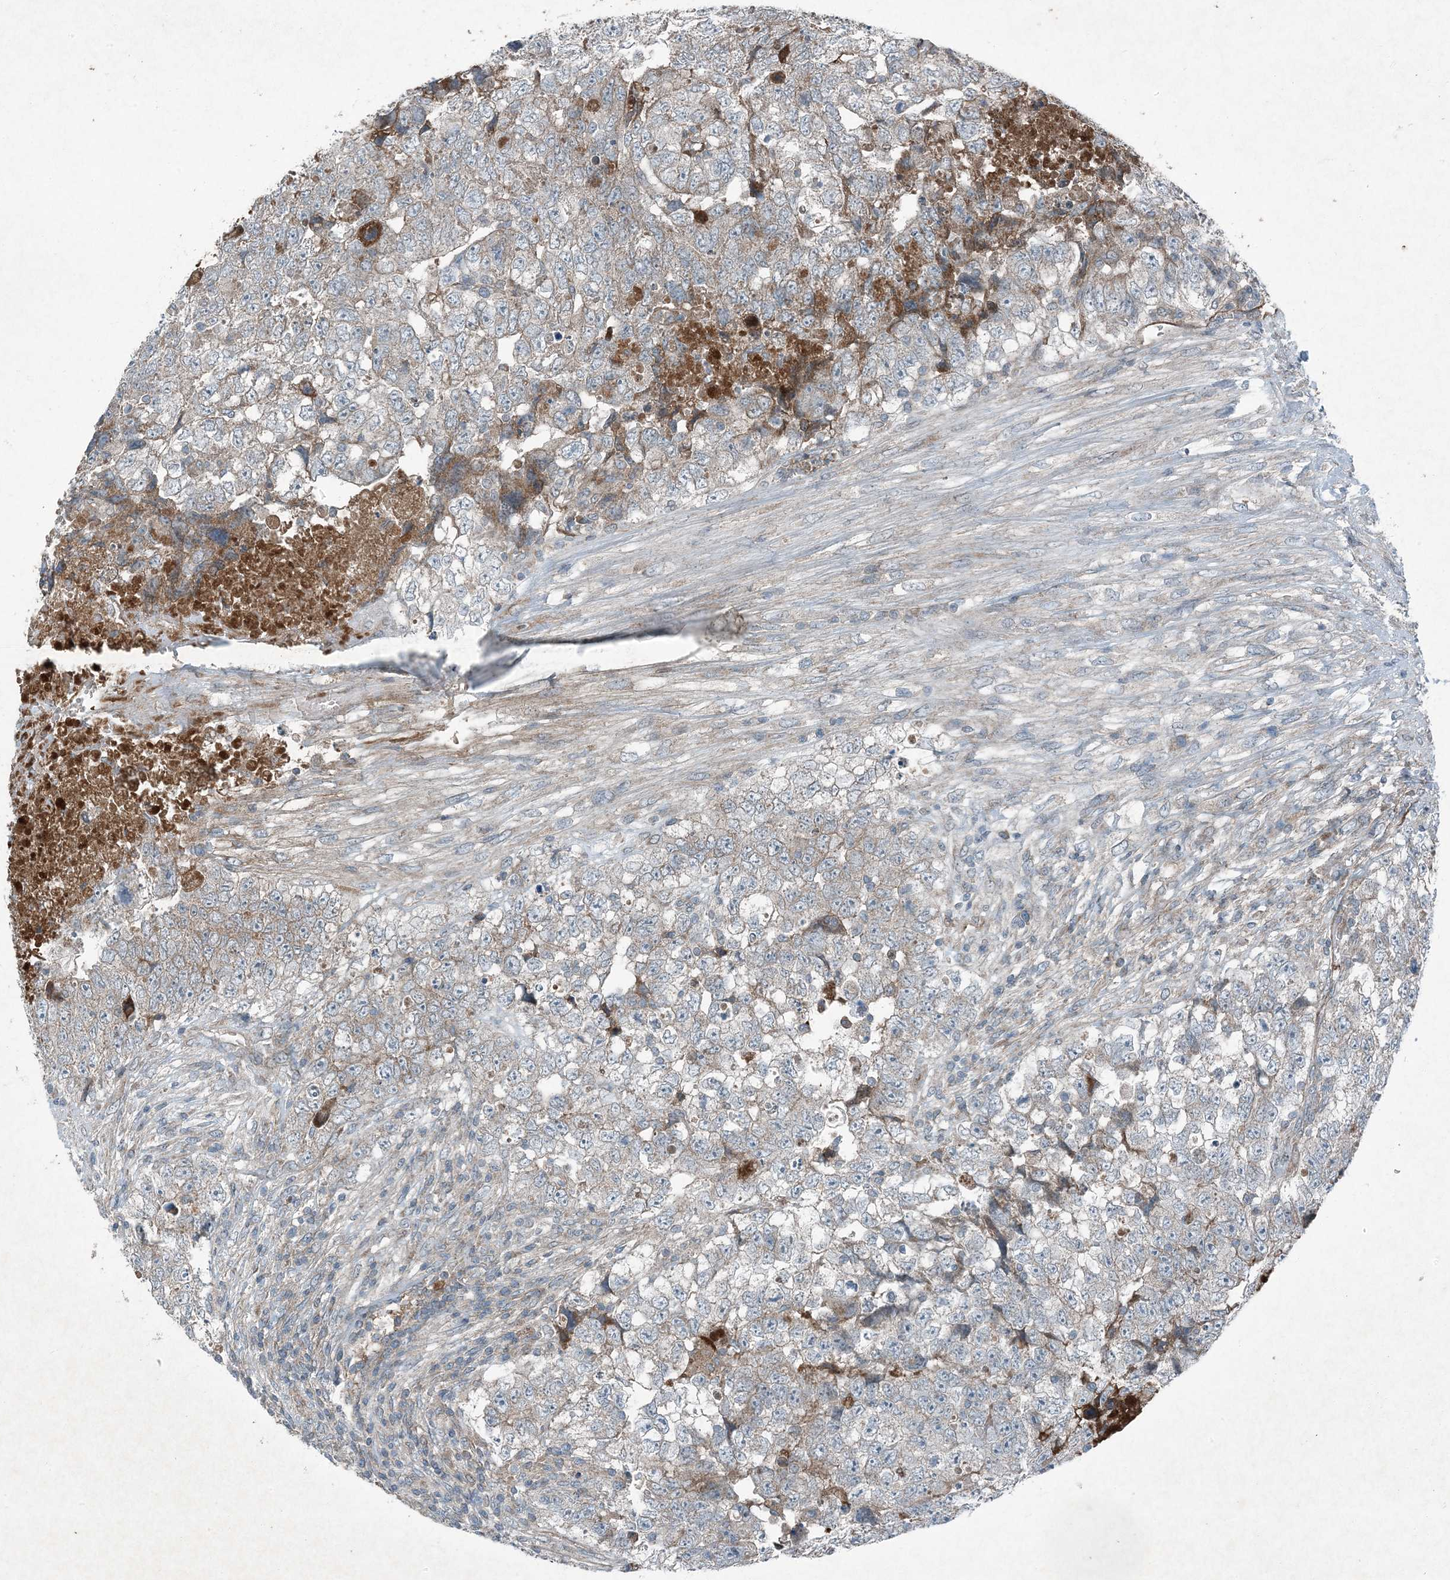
{"staining": {"intensity": "moderate", "quantity": "<25%", "location": "cytoplasmic/membranous"}, "tissue": "testis cancer", "cell_type": "Tumor cells", "image_type": "cancer", "snomed": [{"axis": "morphology", "description": "Carcinoma, Embryonal, NOS"}, {"axis": "topography", "description": "Testis"}], "caption": "The image reveals immunohistochemical staining of embryonal carcinoma (testis). There is moderate cytoplasmic/membranous staining is seen in about <25% of tumor cells.", "gene": "APOM", "patient": {"sex": "male", "age": 37}}